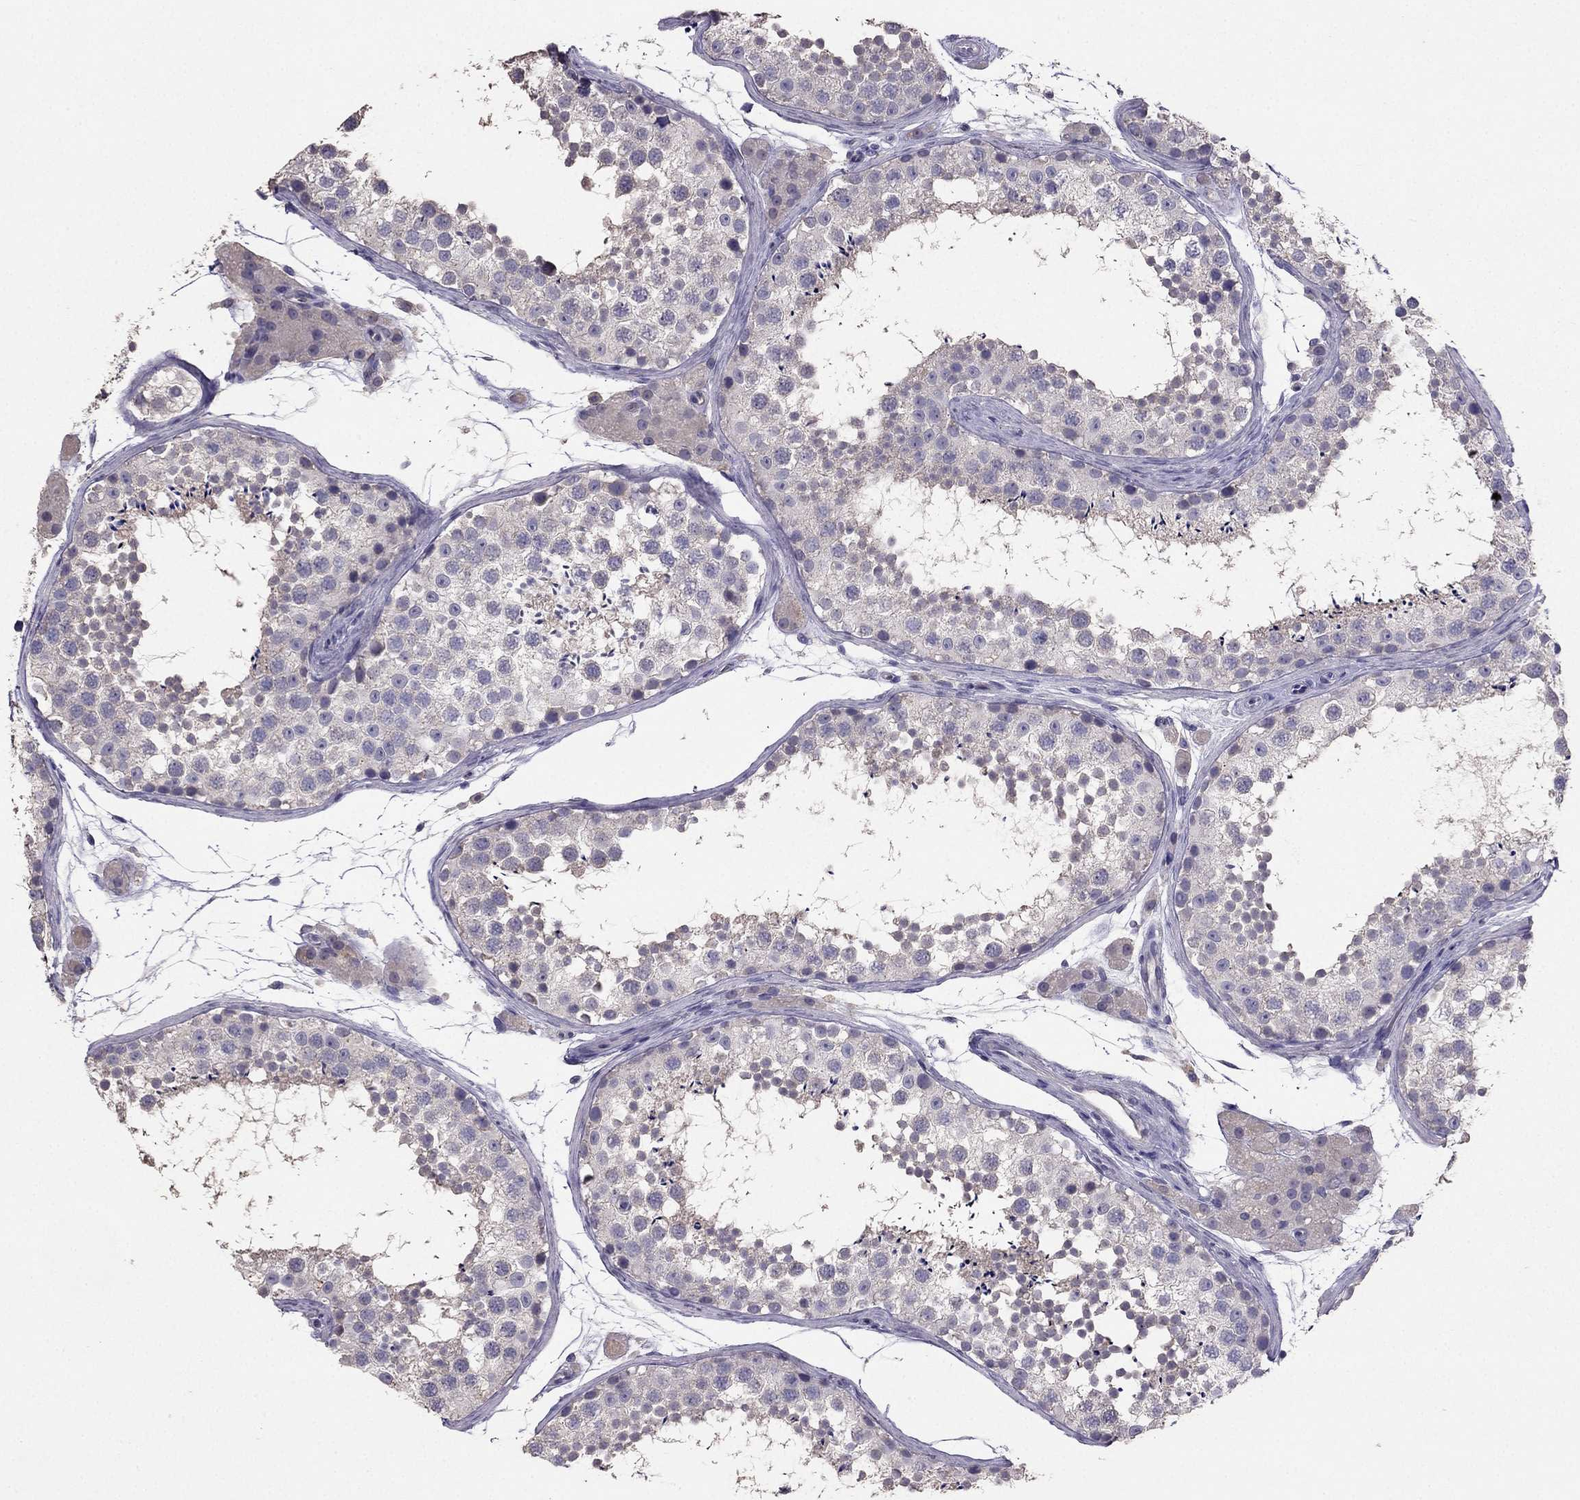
{"staining": {"intensity": "negative", "quantity": "none", "location": "none"}, "tissue": "testis", "cell_type": "Cells in seminiferous ducts", "image_type": "normal", "snomed": [{"axis": "morphology", "description": "Normal tissue, NOS"}, {"axis": "topography", "description": "Testis"}], "caption": "DAB immunohistochemical staining of unremarkable testis reveals no significant staining in cells in seminiferous ducts.", "gene": "RFLNB", "patient": {"sex": "male", "age": 41}}